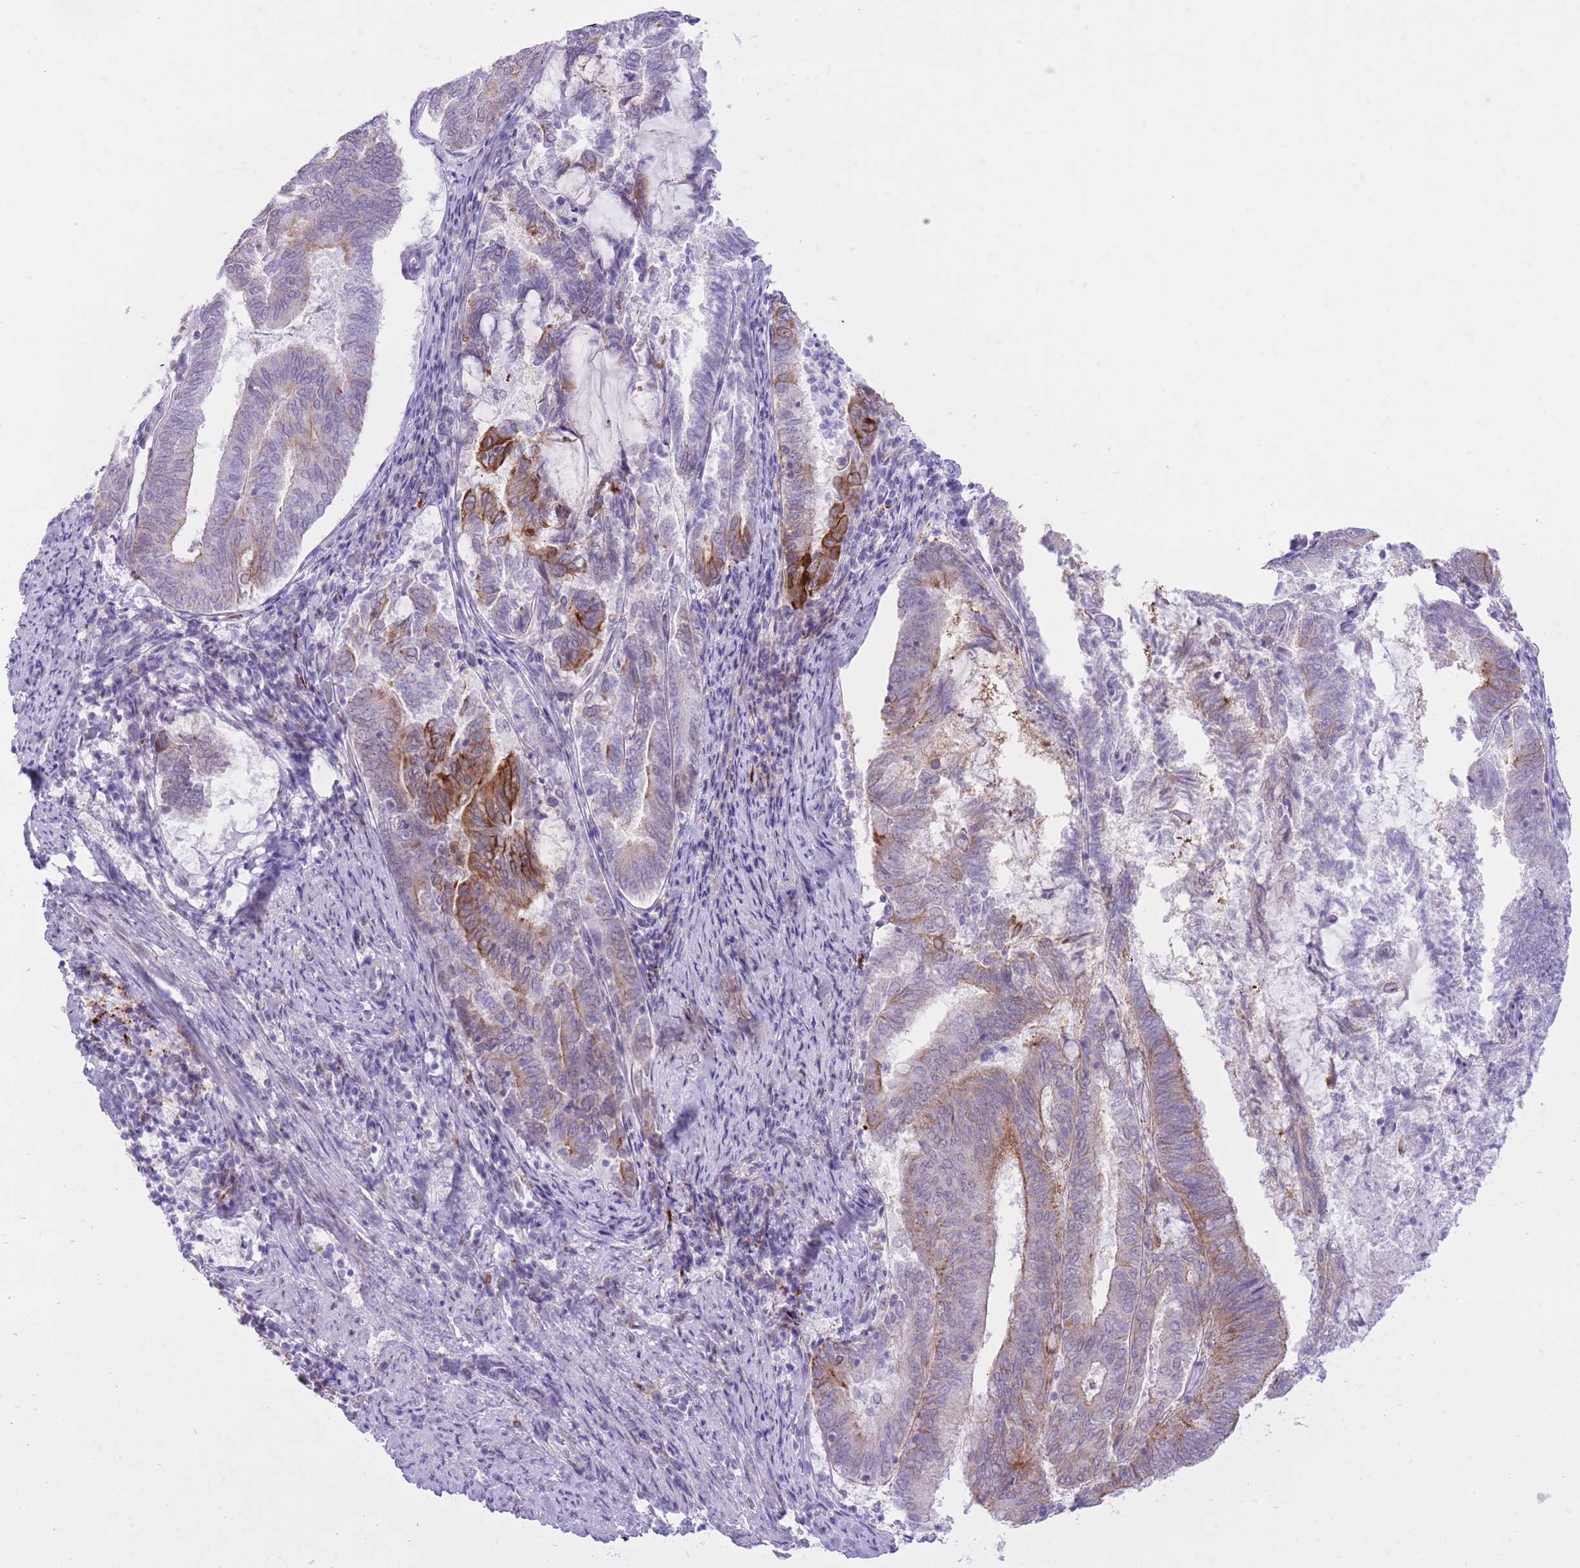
{"staining": {"intensity": "strong", "quantity": "<25%", "location": "cytoplasmic/membranous"}, "tissue": "endometrial cancer", "cell_type": "Tumor cells", "image_type": "cancer", "snomed": [{"axis": "morphology", "description": "Adenocarcinoma, NOS"}, {"axis": "topography", "description": "Endometrium"}], "caption": "About <25% of tumor cells in endometrial cancer (adenocarcinoma) reveal strong cytoplasmic/membranous protein positivity as visualized by brown immunohistochemical staining.", "gene": "MEIS3", "patient": {"sex": "female", "age": 80}}